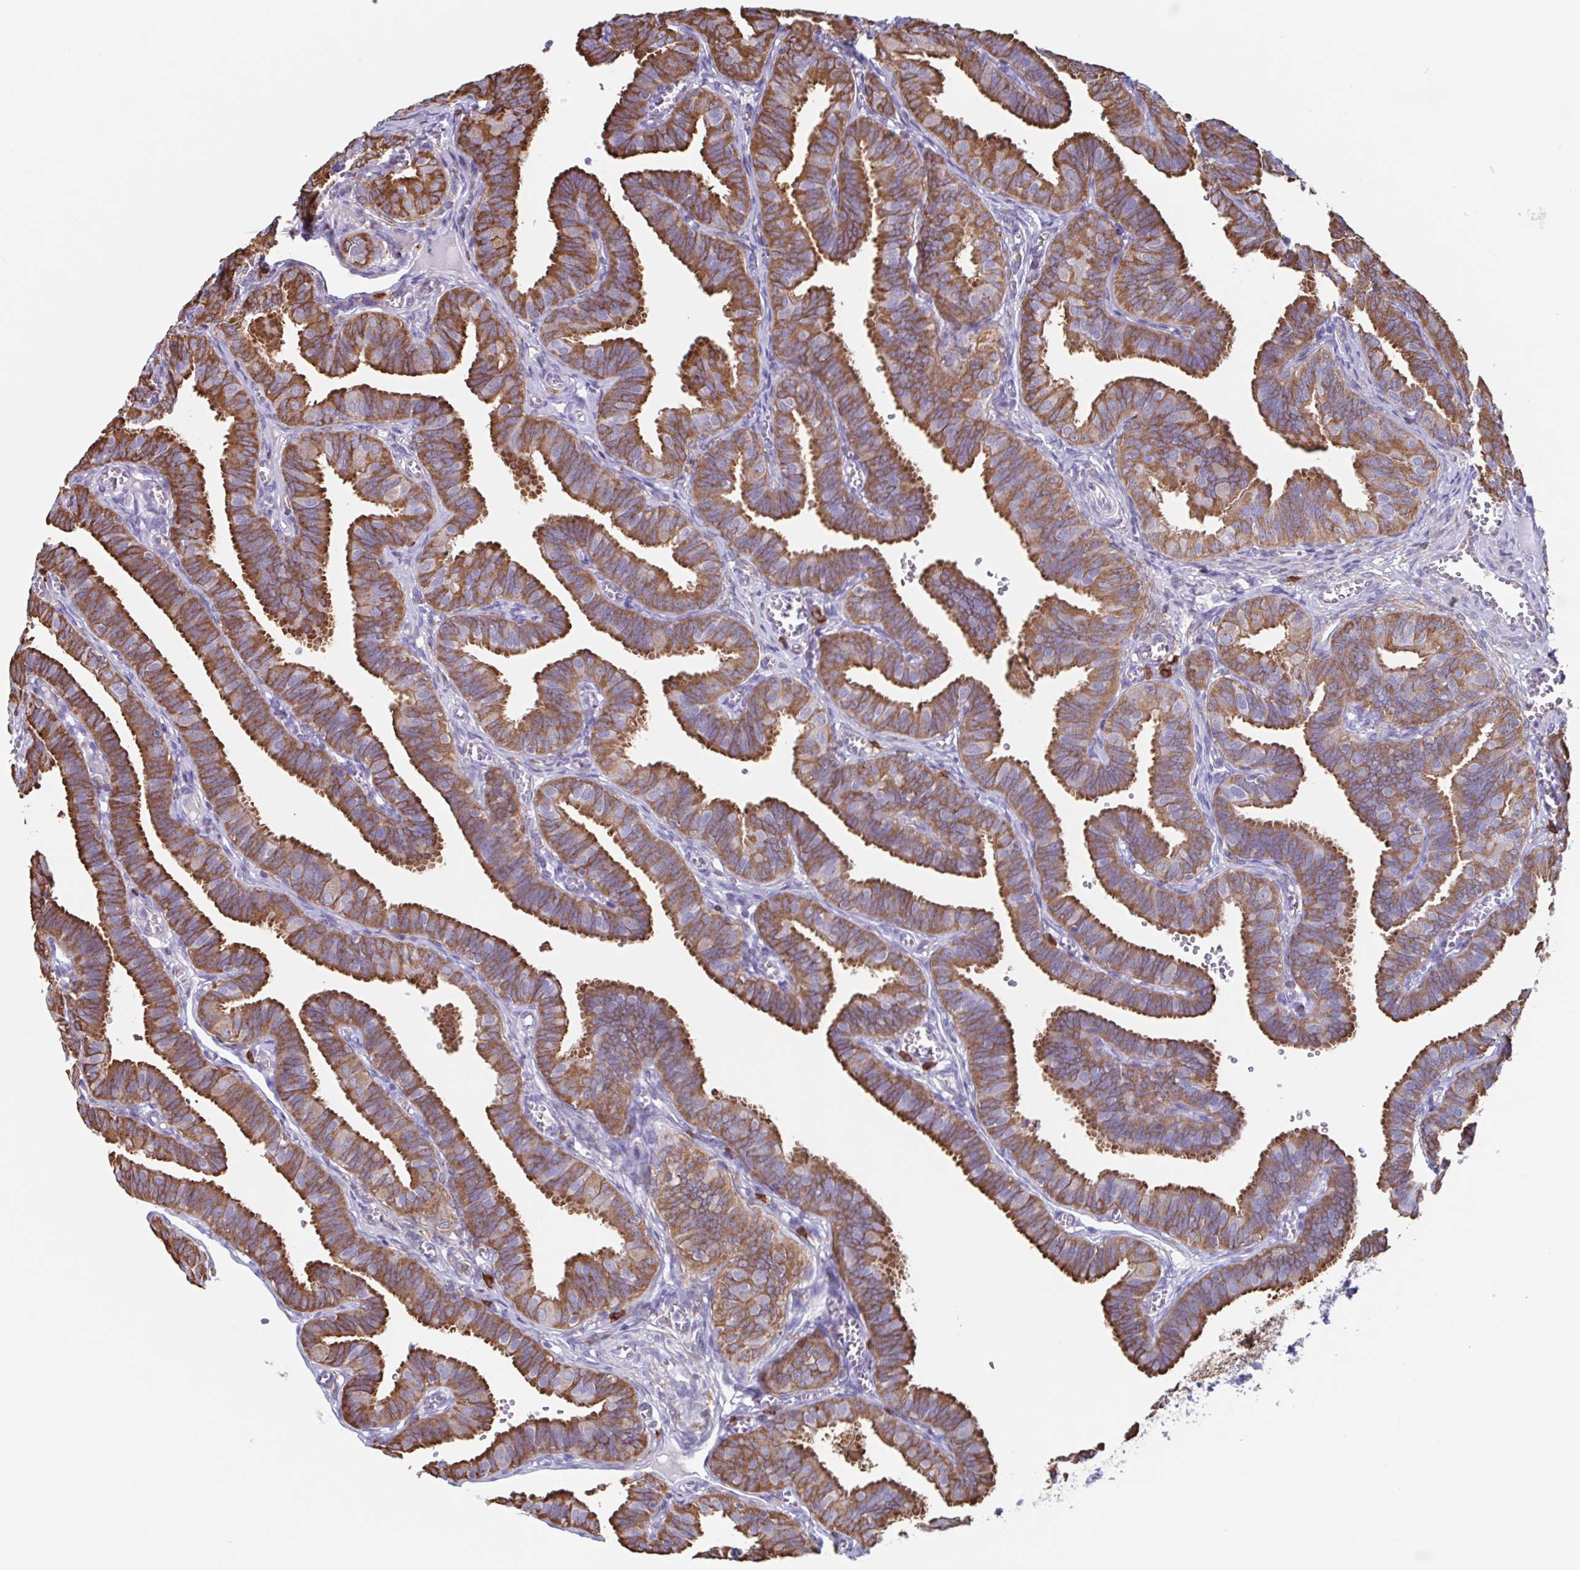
{"staining": {"intensity": "strong", "quantity": ">75%", "location": "cytoplasmic/membranous"}, "tissue": "fallopian tube", "cell_type": "Glandular cells", "image_type": "normal", "snomed": [{"axis": "morphology", "description": "Normal tissue, NOS"}, {"axis": "topography", "description": "Fallopian tube"}], "caption": "Fallopian tube stained for a protein reveals strong cytoplasmic/membranous positivity in glandular cells. (brown staining indicates protein expression, while blue staining denotes nuclei).", "gene": "TPD52", "patient": {"sex": "female", "age": 25}}